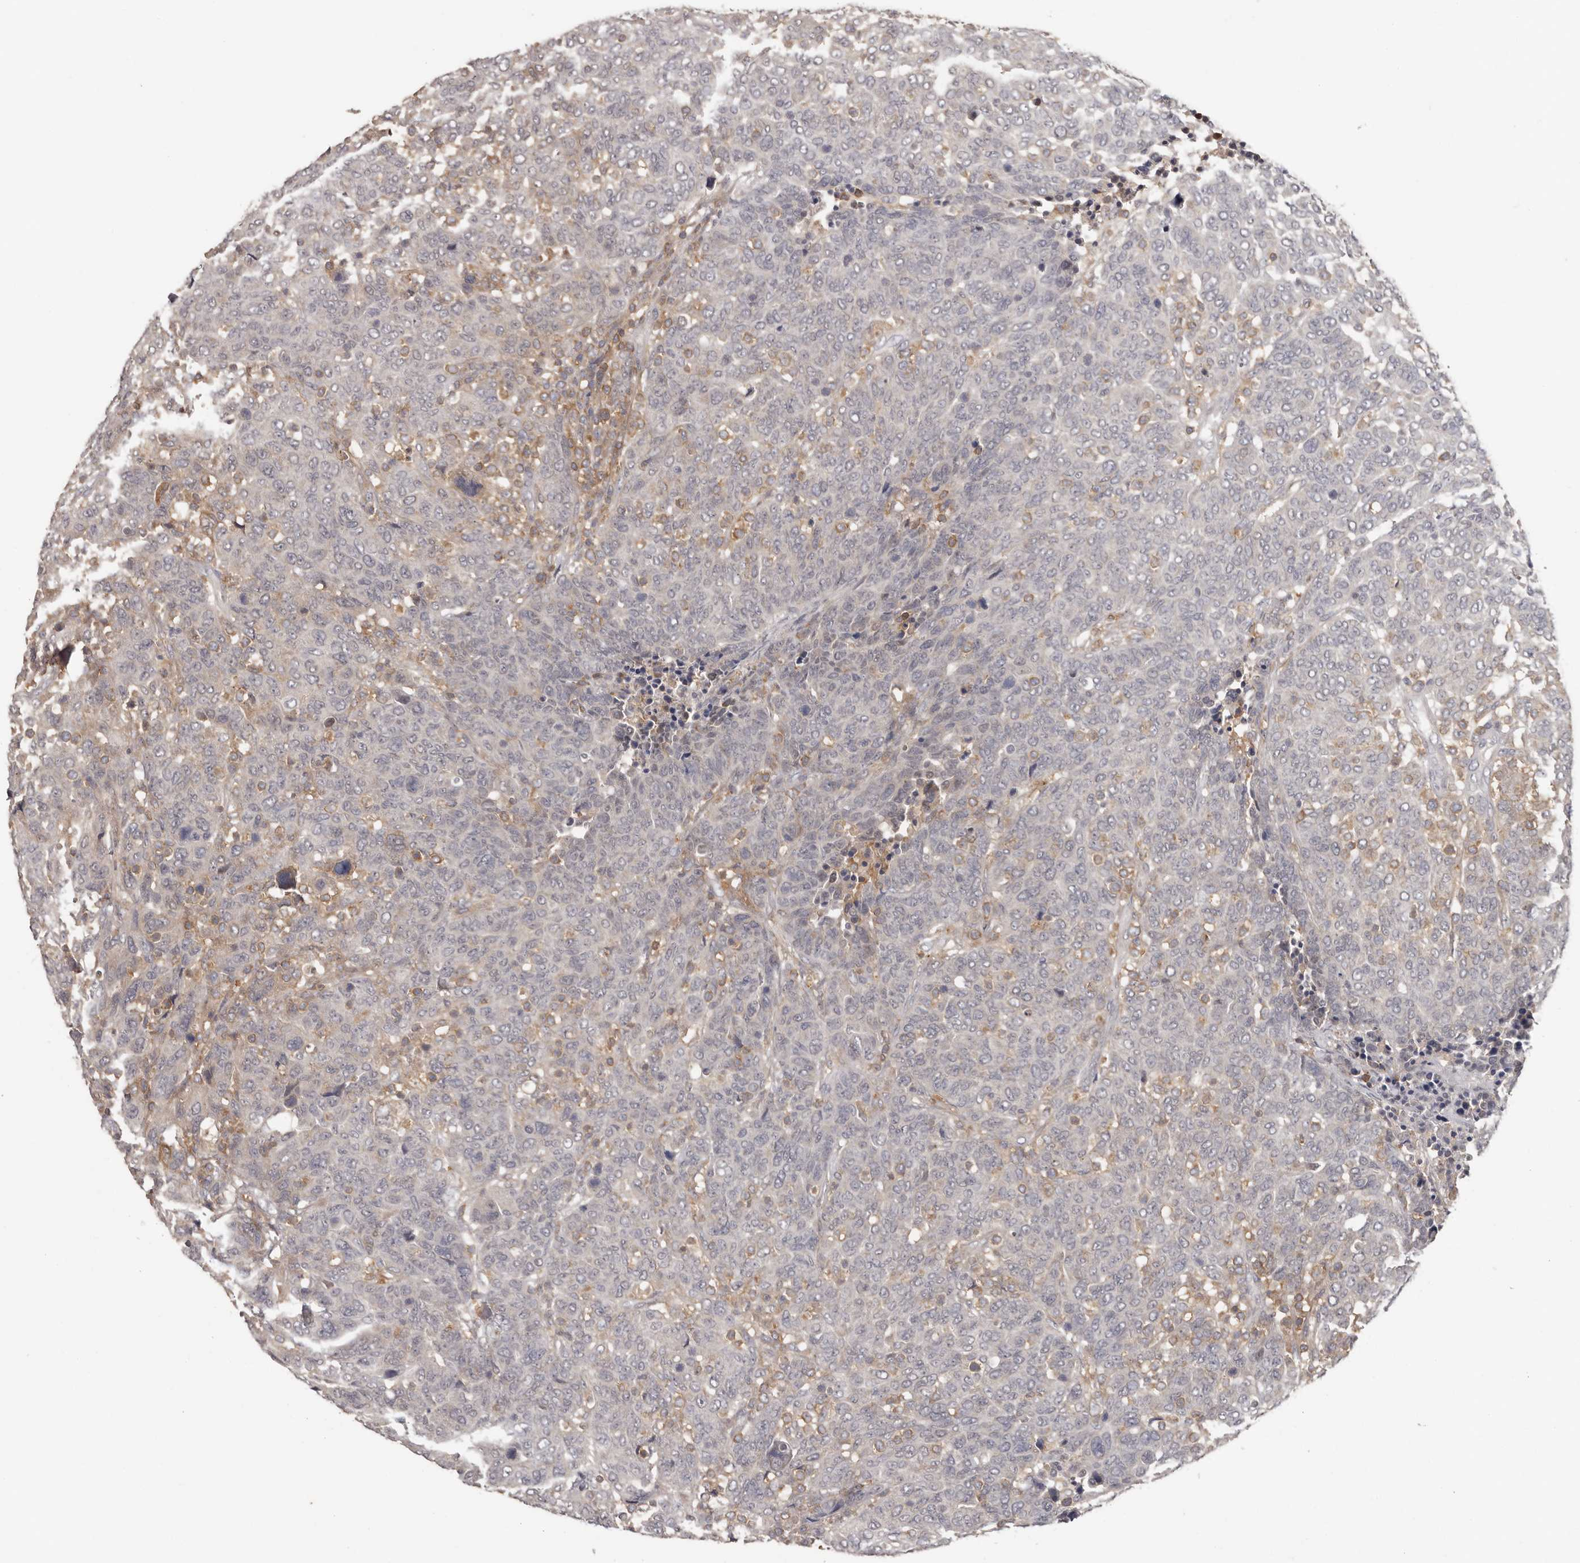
{"staining": {"intensity": "negative", "quantity": "none", "location": "none"}, "tissue": "breast cancer", "cell_type": "Tumor cells", "image_type": "cancer", "snomed": [{"axis": "morphology", "description": "Duct carcinoma"}, {"axis": "topography", "description": "Breast"}], "caption": "Immunohistochemistry of human breast cancer (invasive ductal carcinoma) reveals no expression in tumor cells.", "gene": "ANKRD44", "patient": {"sex": "female", "age": 37}}